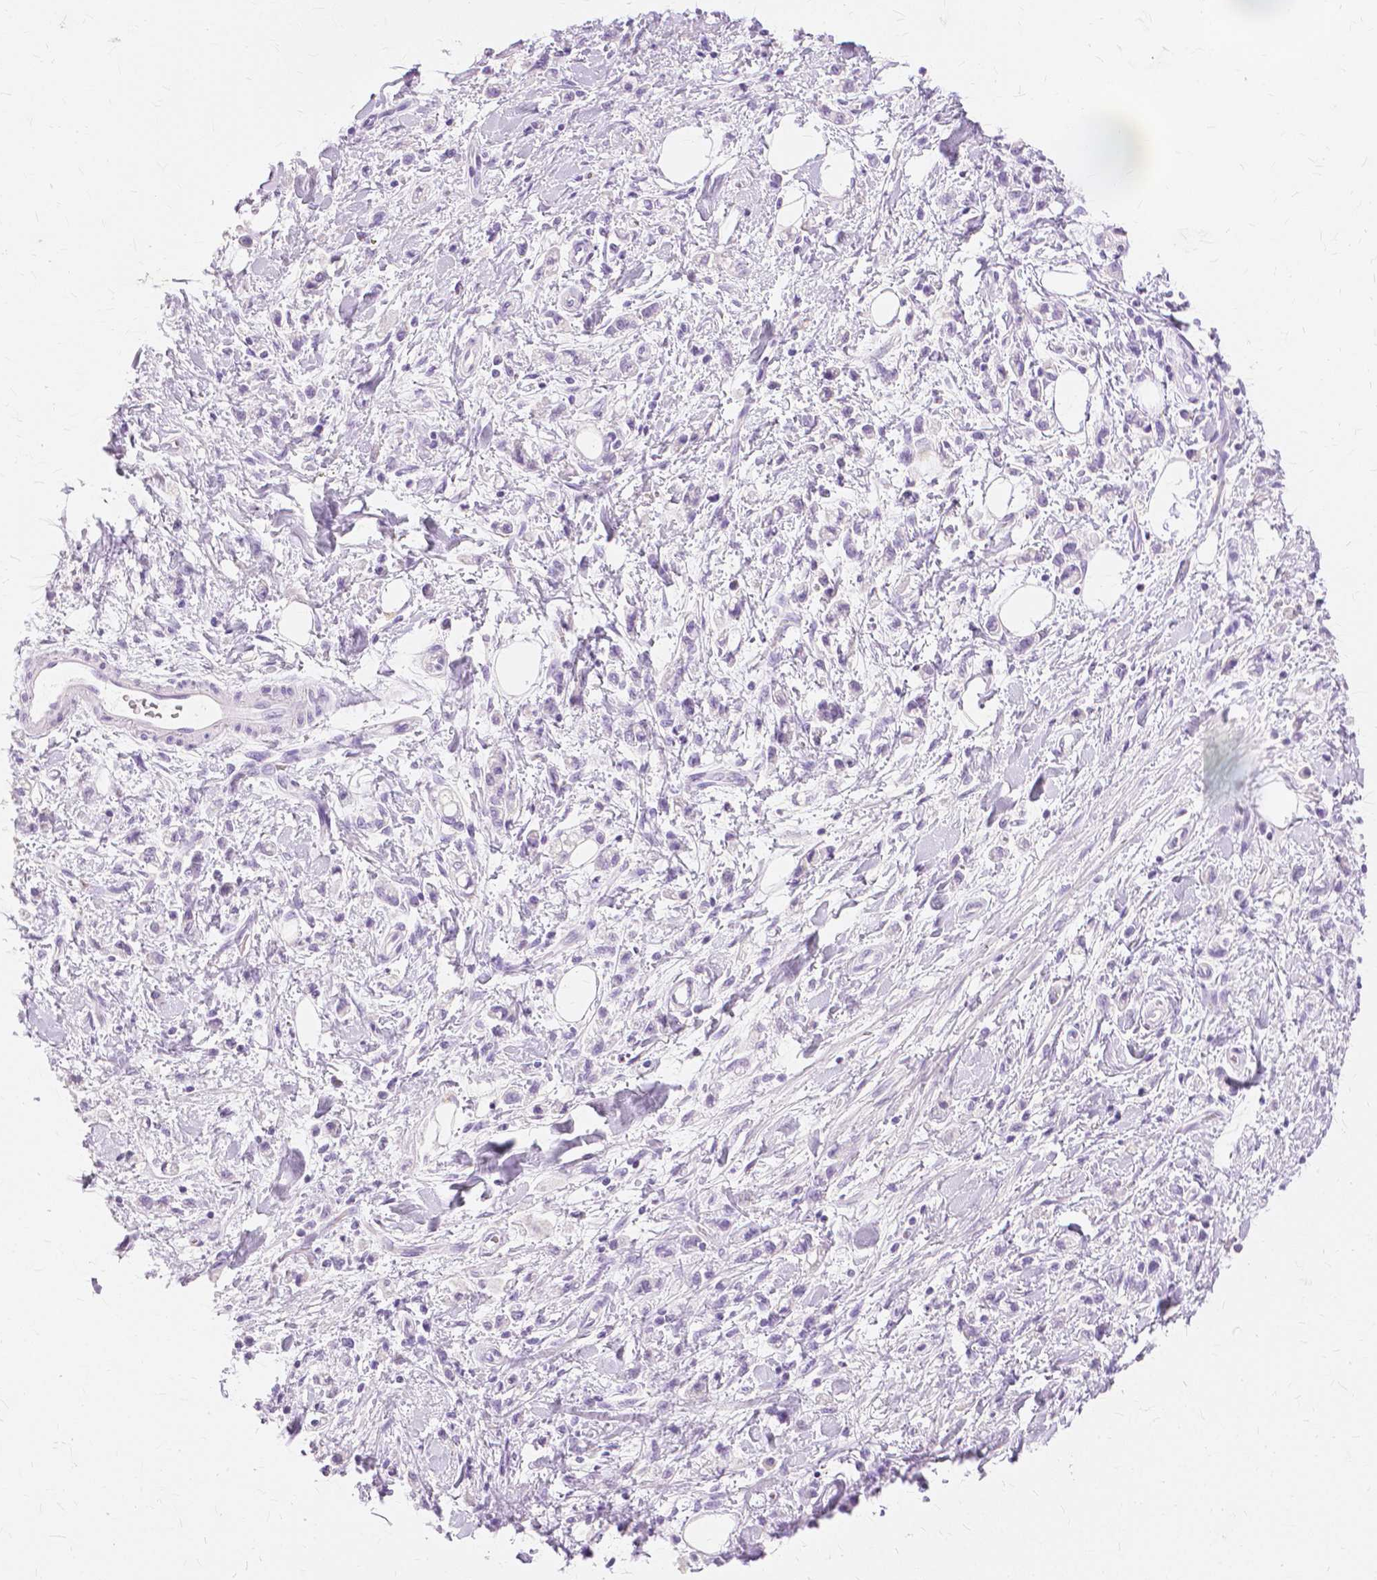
{"staining": {"intensity": "negative", "quantity": "none", "location": "none"}, "tissue": "stomach cancer", "cell_type": "Tumor cells", "image_type": "cancer", "snomed": [{"axis": "morphology", "description": "Adenocarcinoma, NOS"}, {"axis": "topography", "description": "Stomach"}], "caption": "DAB immunohistochemical staining of human stomach cancer reveals no significant expression in tumor cells. (Brightfield microscopy of DAB (3,3'-diaminobenzidine) immunohistochemistry (IHC) at high magnification).", "gene": "TGM1", "patient": {"sex": "male", "age": 77}}